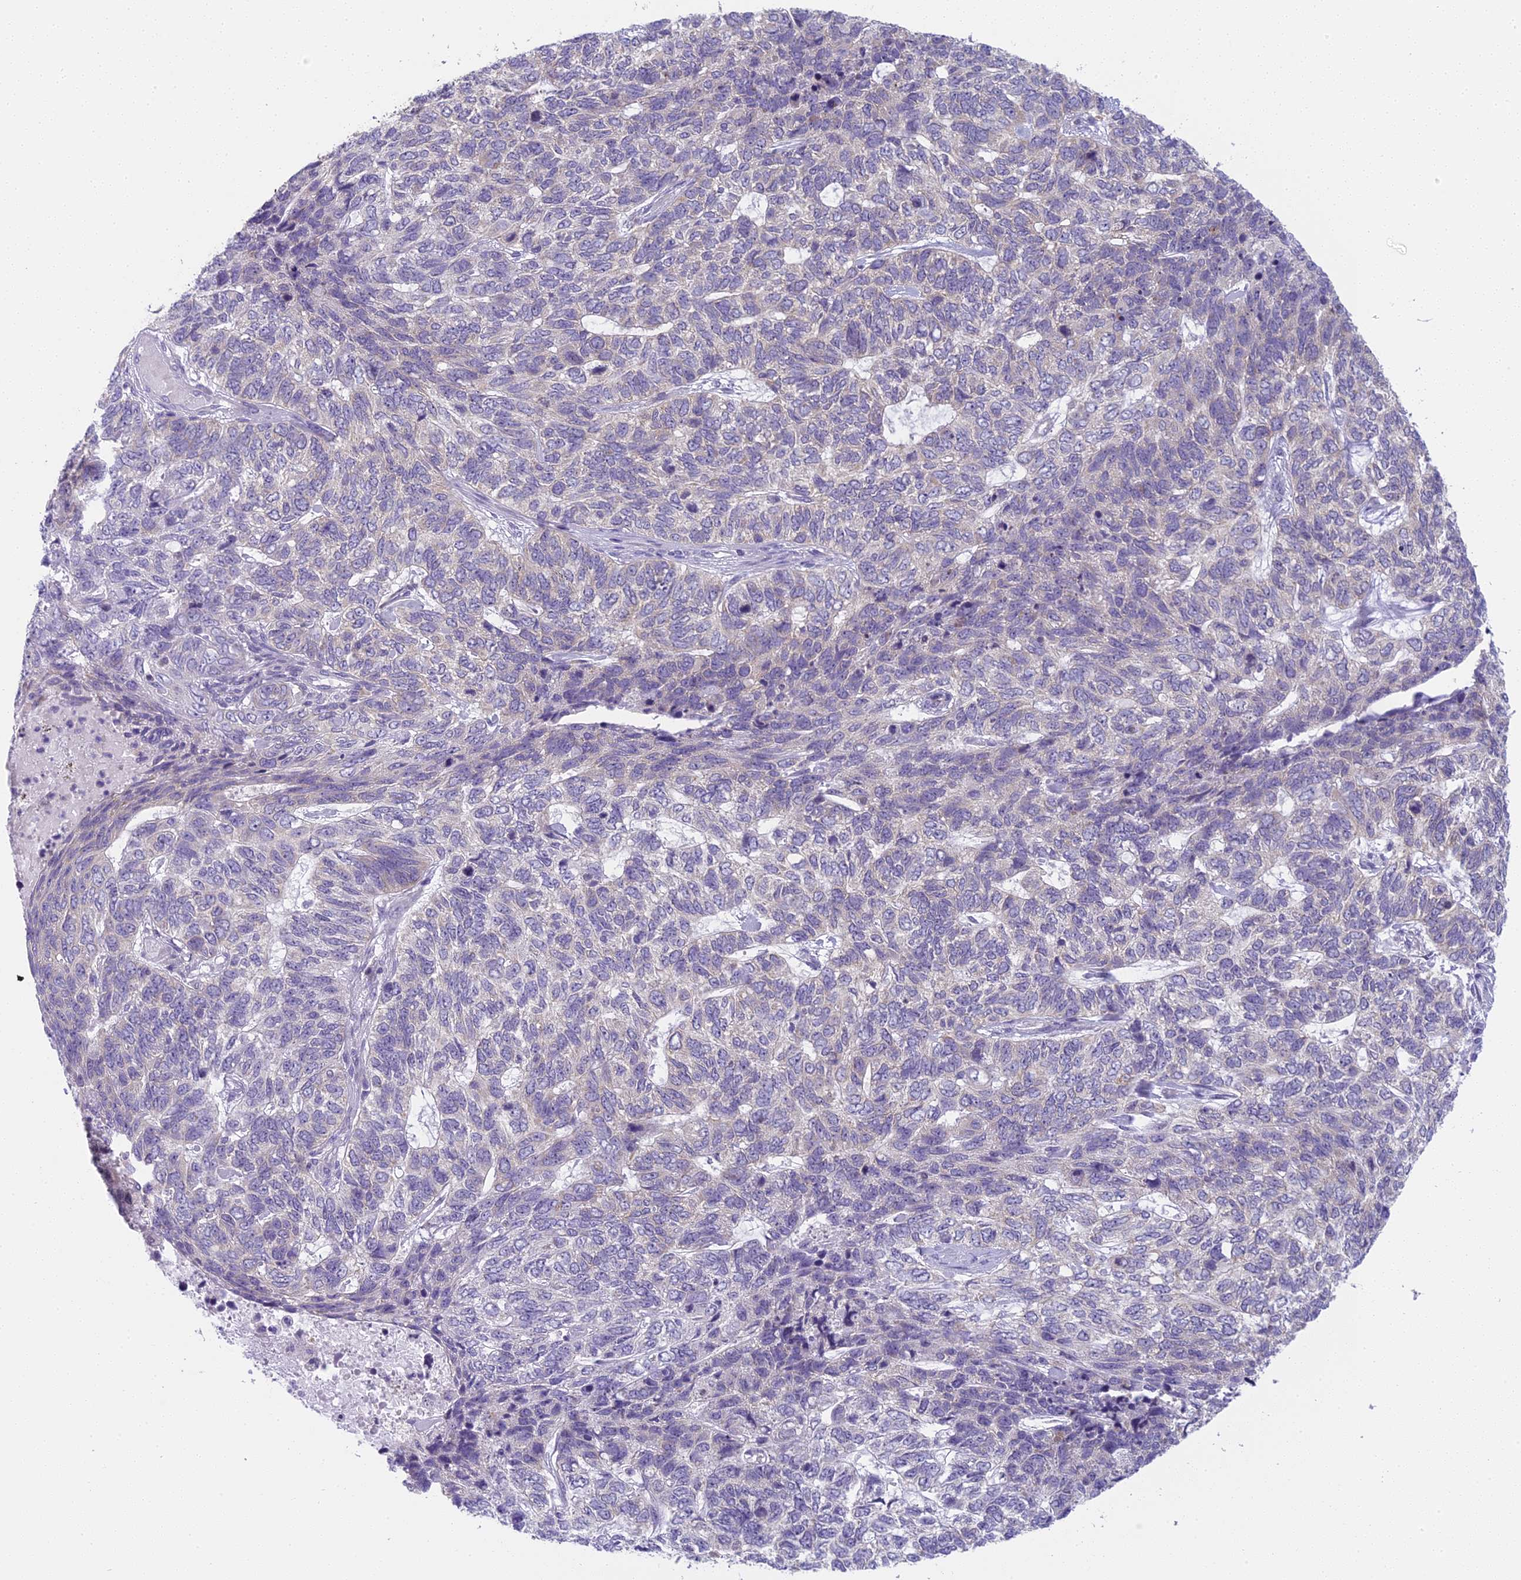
{"staining": {"intensity": "negative", "quantity": "none", "location": "none"}, "tissue": "skin cancer", "cell_type": "Tumor cells", "image_type": "cancer", "snomed": [{"axis": "morphology", "description": "Basal cell carcinoma"}, {"axis": "topography", "description": "Skin"}], "caption": "Tumor cells are negative for protein expression in human skin cancer.", "gene": "ARHGEF37", "patient": {"sex": "female", "age": 65}}